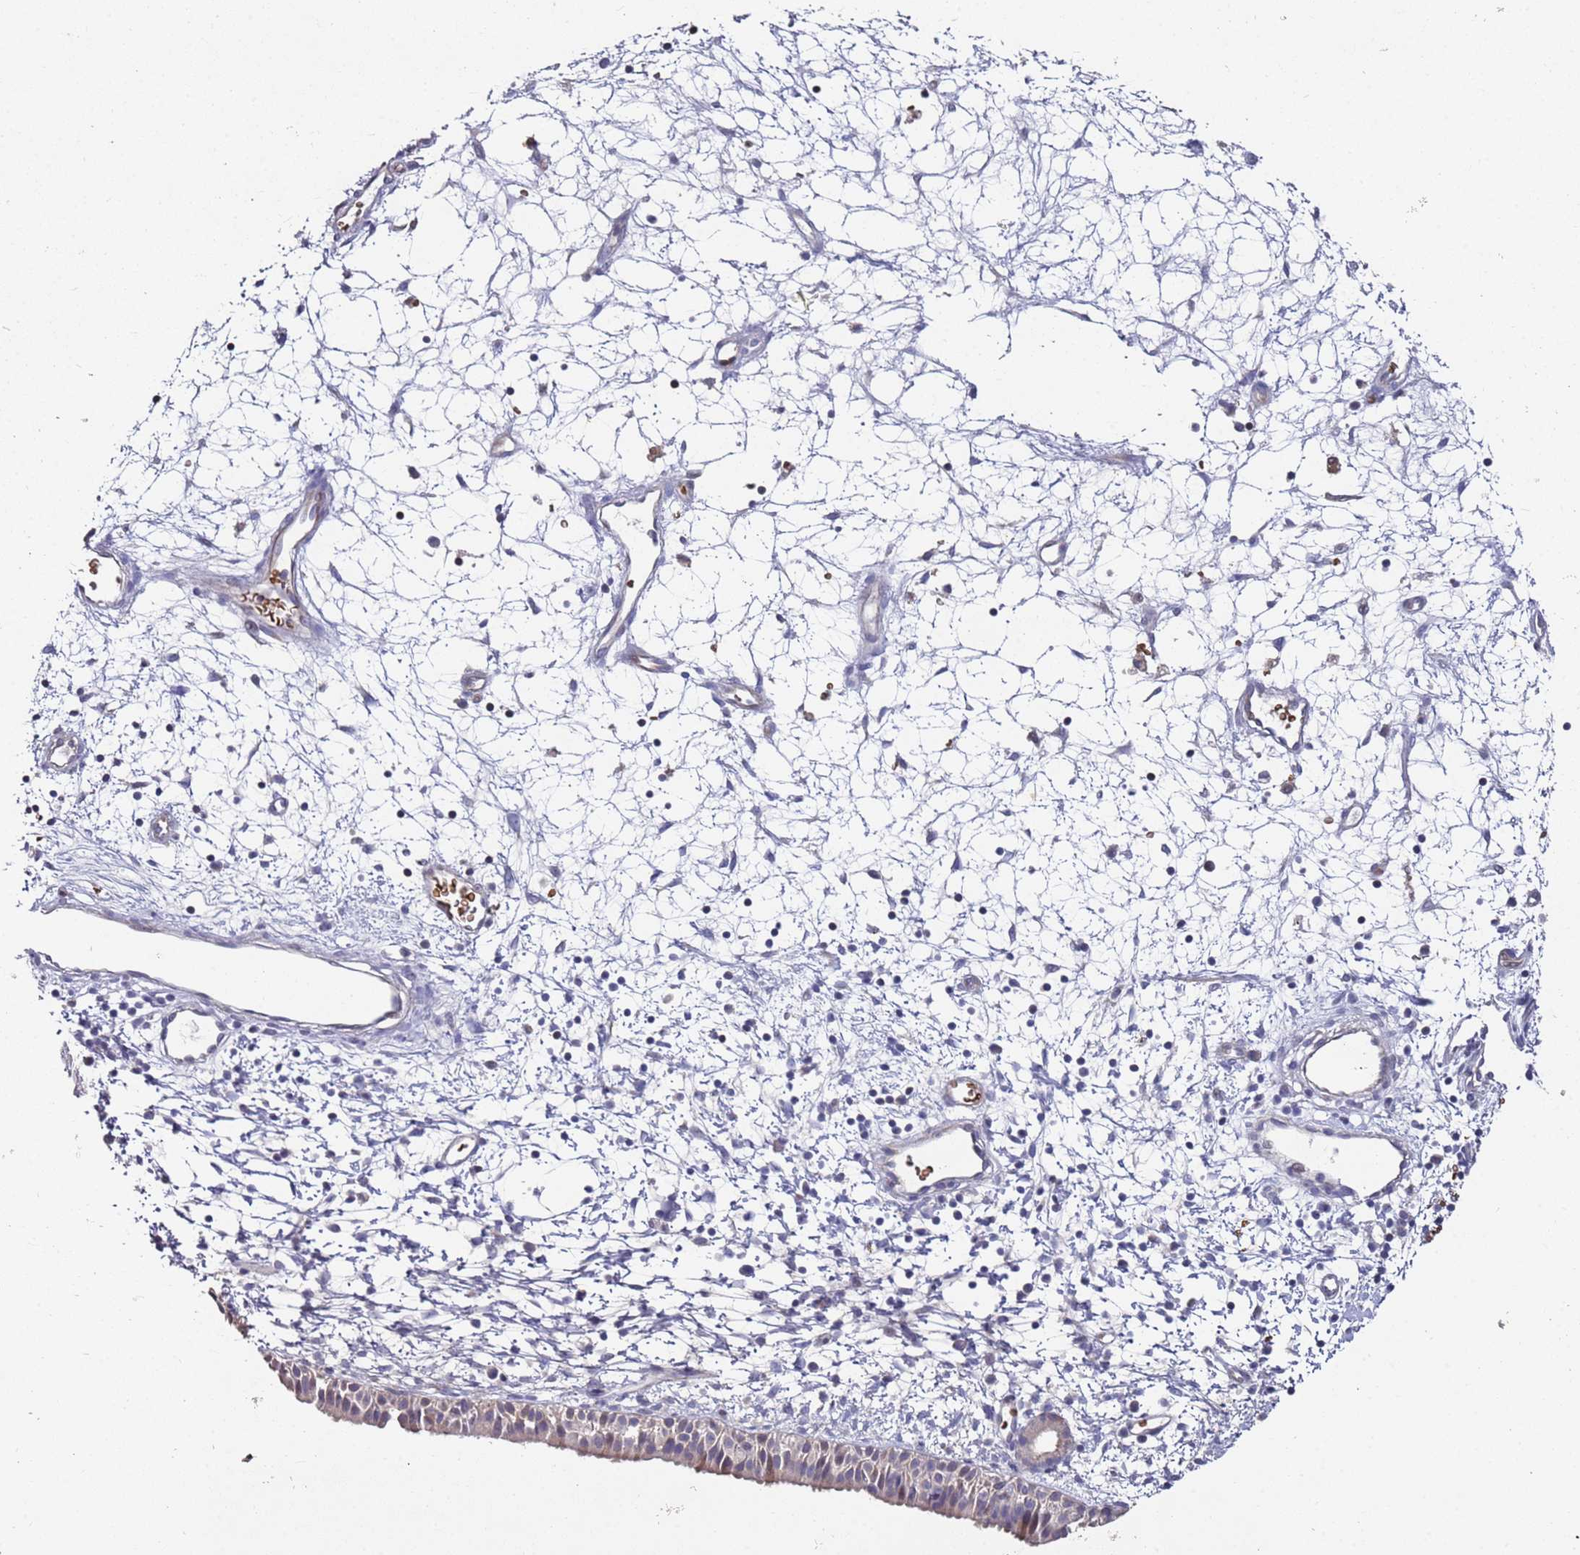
{"staining": {"intensity": "weak", "quantity": "<25%", "location": "cytoplasmic/membranous"}, "tissue": "nasopharynx", "cell_type": "Respiratory epithelial cells", "image_type": "normal", "snomed": [{"axis": "morphology", "description": "Normal tissue, NOS"}, {"axis": "topography", "description": "Nasopharynx"}], "caption": "A high-resolution photomicrograph shows immunohistochemistry (IHC) staining of unremarkable nasopharynx, which reveals no significant positivity in respiratory epithelial cells.", "gene": "LACC1", "patient": {"sex": "male", "age": 22}}